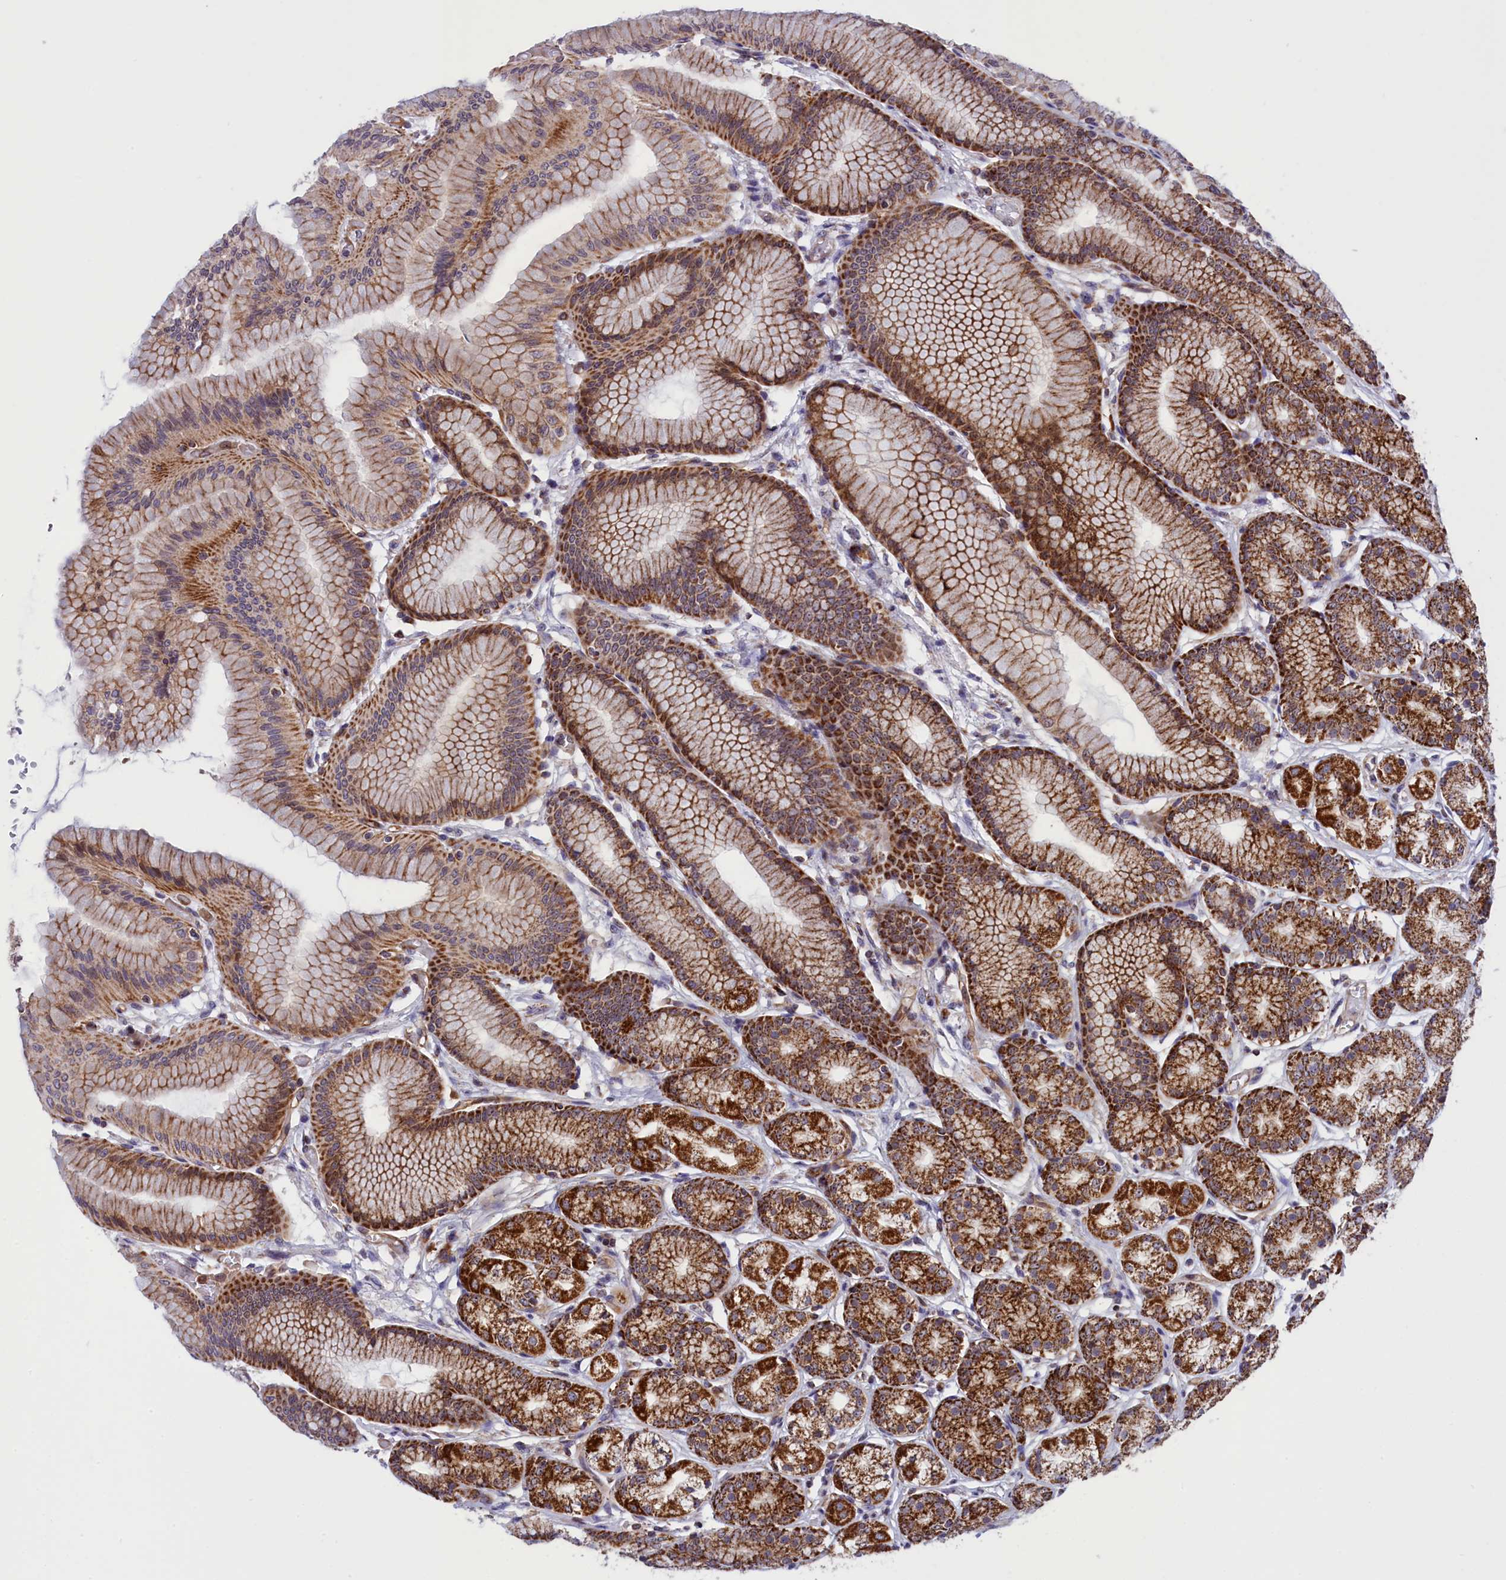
{"staining": {"intensity": "strong", "quantity": ">75%", "location": "cytoplasmic/membranous"}, "tissue": "stomach", "cell_type": "Glandular cells", "image_type": "normal", "snomed": [{"axis": "morphology", "description": "Normal tissue, NOS"}, {"axis": "morphology", "description": "Adenocarcinoma, NOS"}, {"axis": "morphology", "description": "Adenocarcinoma, High grade"}, {"axis": "topography", "description": "Stomach, upper"}, {"axis": "topography", "description": "Stomach"}], "caption": "High-magnification brightfield microscopy of unremarkable stomach stained with DAB (brown) and counterstained with hematoxylin (blue). glandular cells exhibit strong cytoplasmic/membranous expression is appreciated in about>75% of cells. The protein of interest is shown in brown color, while the nuclei are stained blue.", "gene": "MPND", "patient": {"sex": "female", "age": 65}}